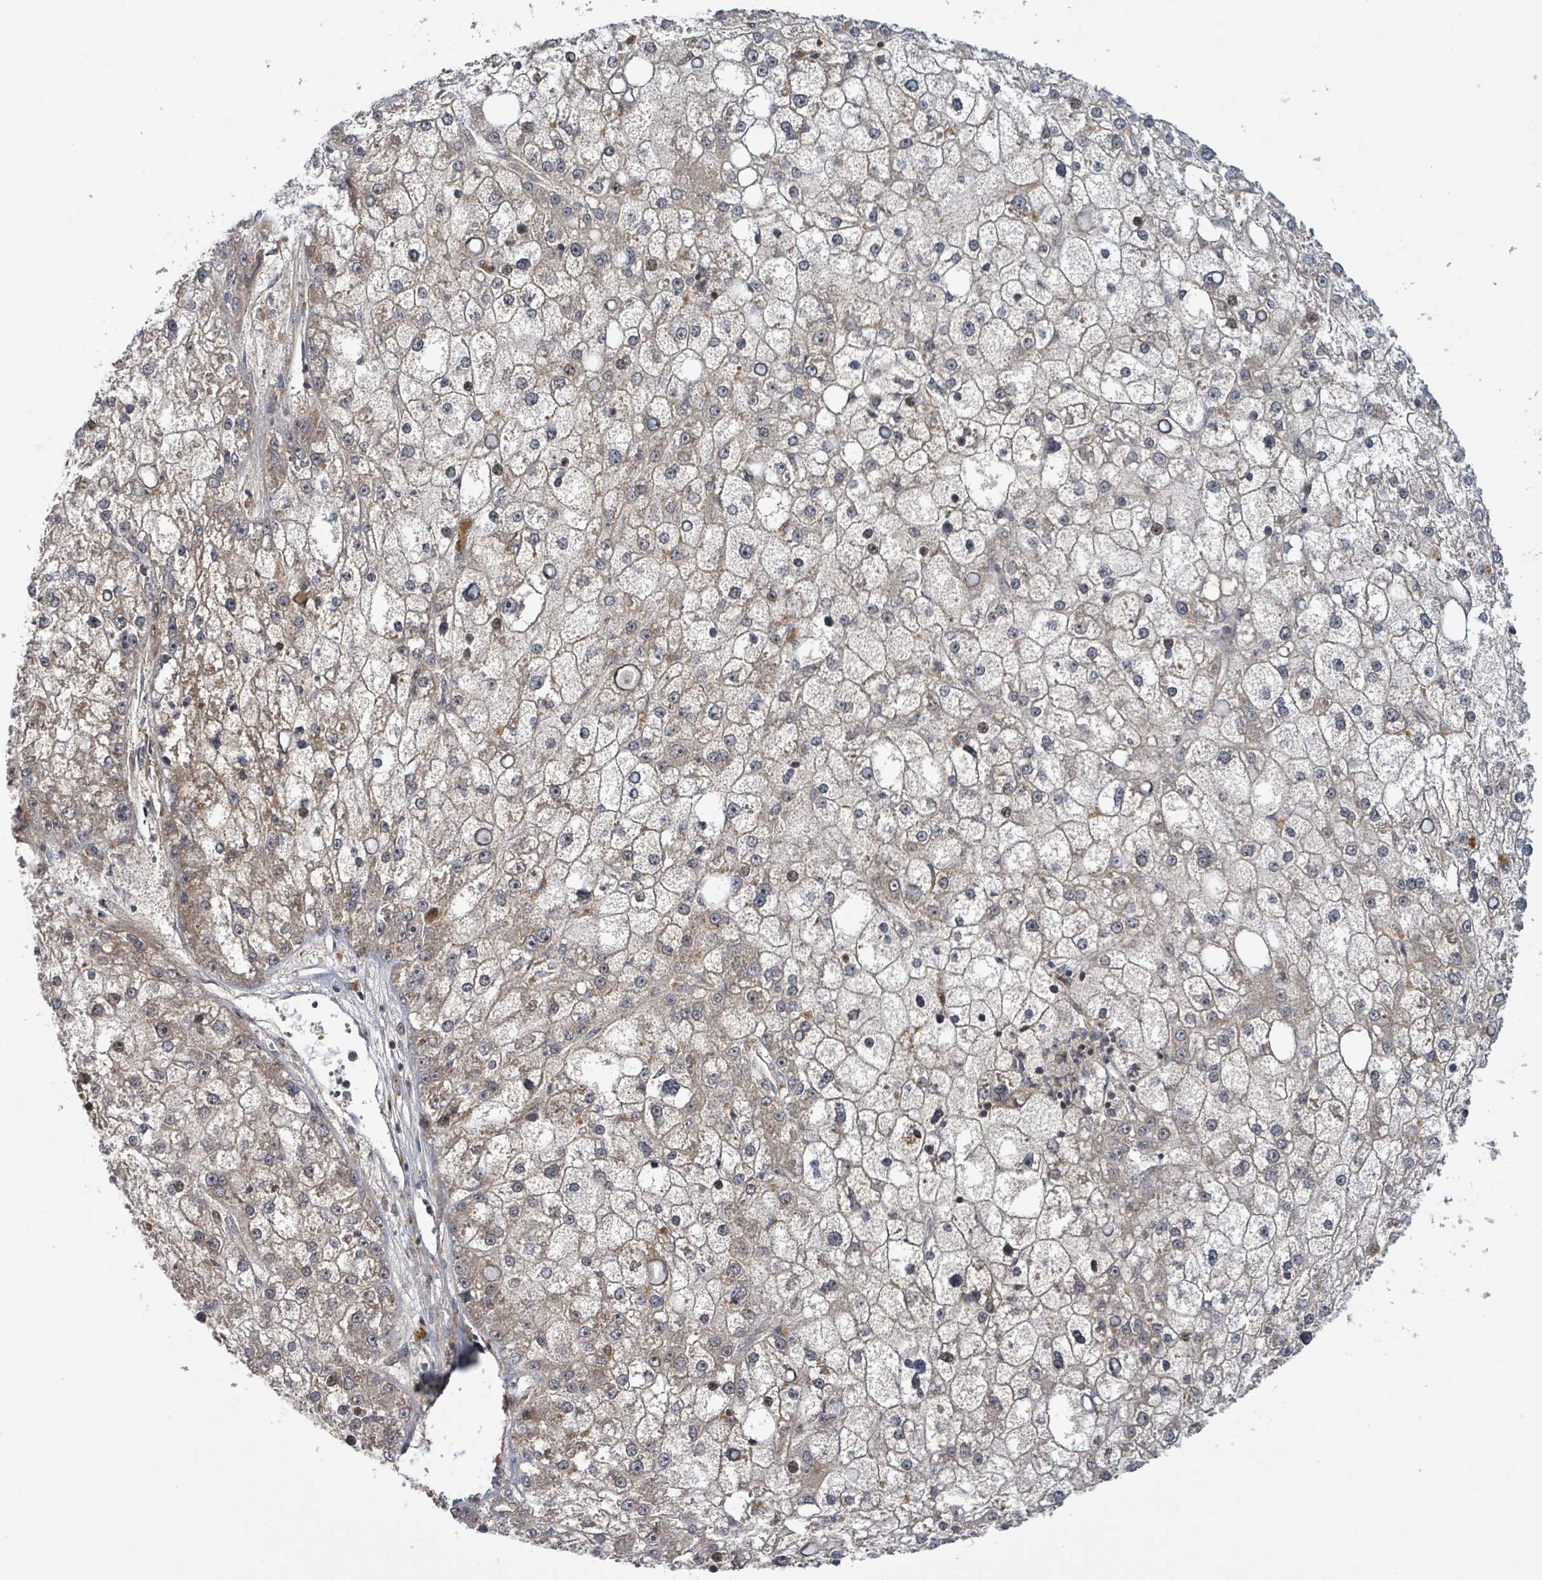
{"staining": {"intensity": "weak", "quantity": "<25%", "location": "cytoplasmic/membranous"}, "tissue": "liver cancer", "cell_type": "Tumor cells", "image_type": "cancer", "snomed": [{"axis": "morphology", "description": "Carcinoma, Hepatocellular, NOS"}, {"axis": "topography", "description": "Liver"}], "caption": "Immunohistochemistry of human hepatocellular carcinoma (liver) exhibits no positivity in tumor cells.", "gene": "ITGA11", "patient": {"sex": "male", "age": 67}}